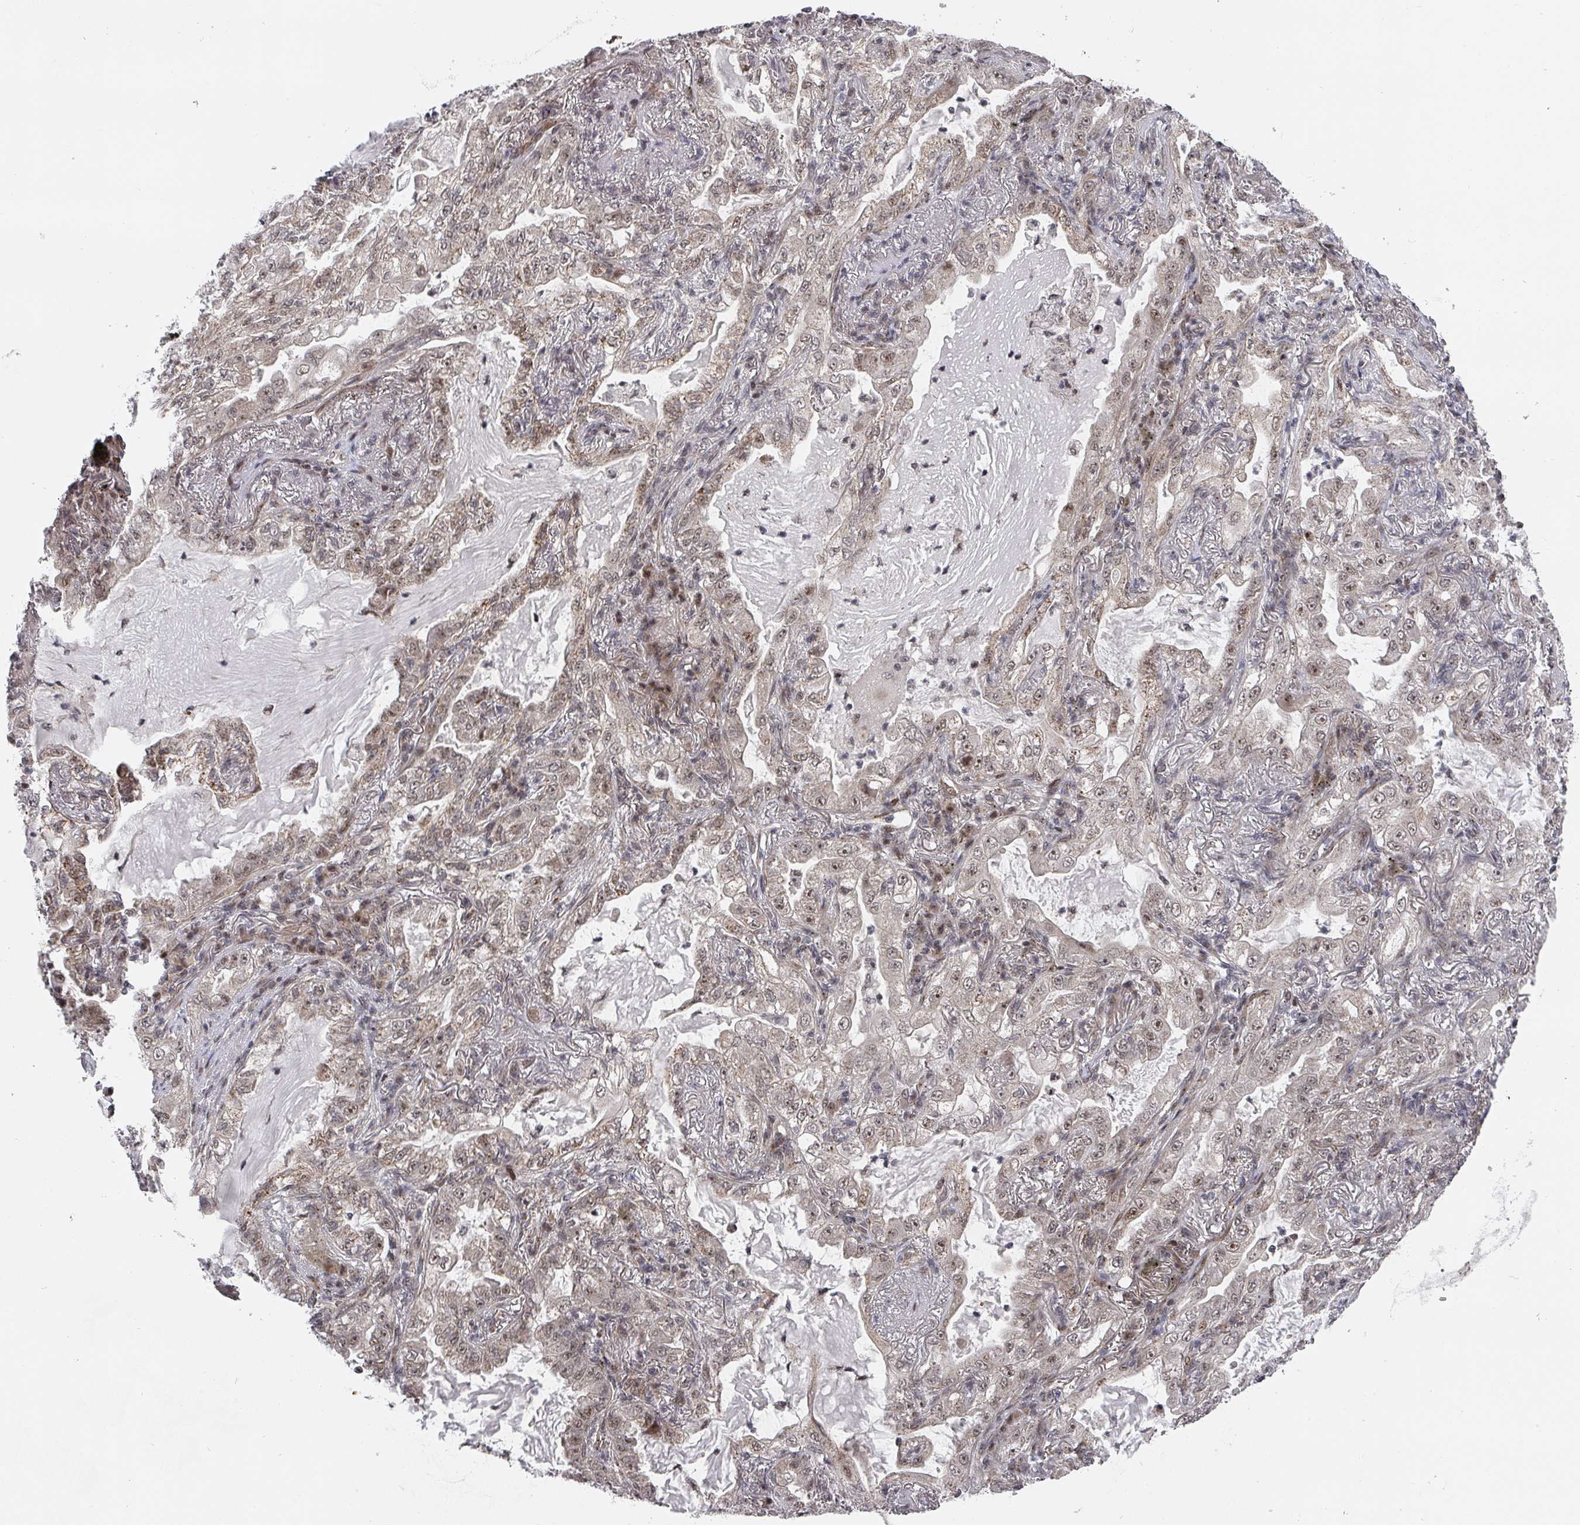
{"staining": {"intensity": "moderate", "quantity": ">75%", "location": "cytoplasmic/membranous,nuclear"}, "tissue": "lung cancer", "cell_type": "Tumor cells", "image_type": "cancer", "snomed": [{"axis": "morphology", "description": "Adenocarcinoma, NOS"}, {"axis": "topography", "description": "Lung"}], "caption": "IHC photomicrograph of neoplastic tissue: lung cancer (adenocarcinoma) stained using IHC demonstrates medium levels of moderate protein expression localized specifically in the cytoplasmic/membranous and nuclear of tumor cells, appearing as a cytoplasmic/membranous and nuclear brown color.", "gene": "KIF1C", "patient": {"sex": "female", "age": 73}}